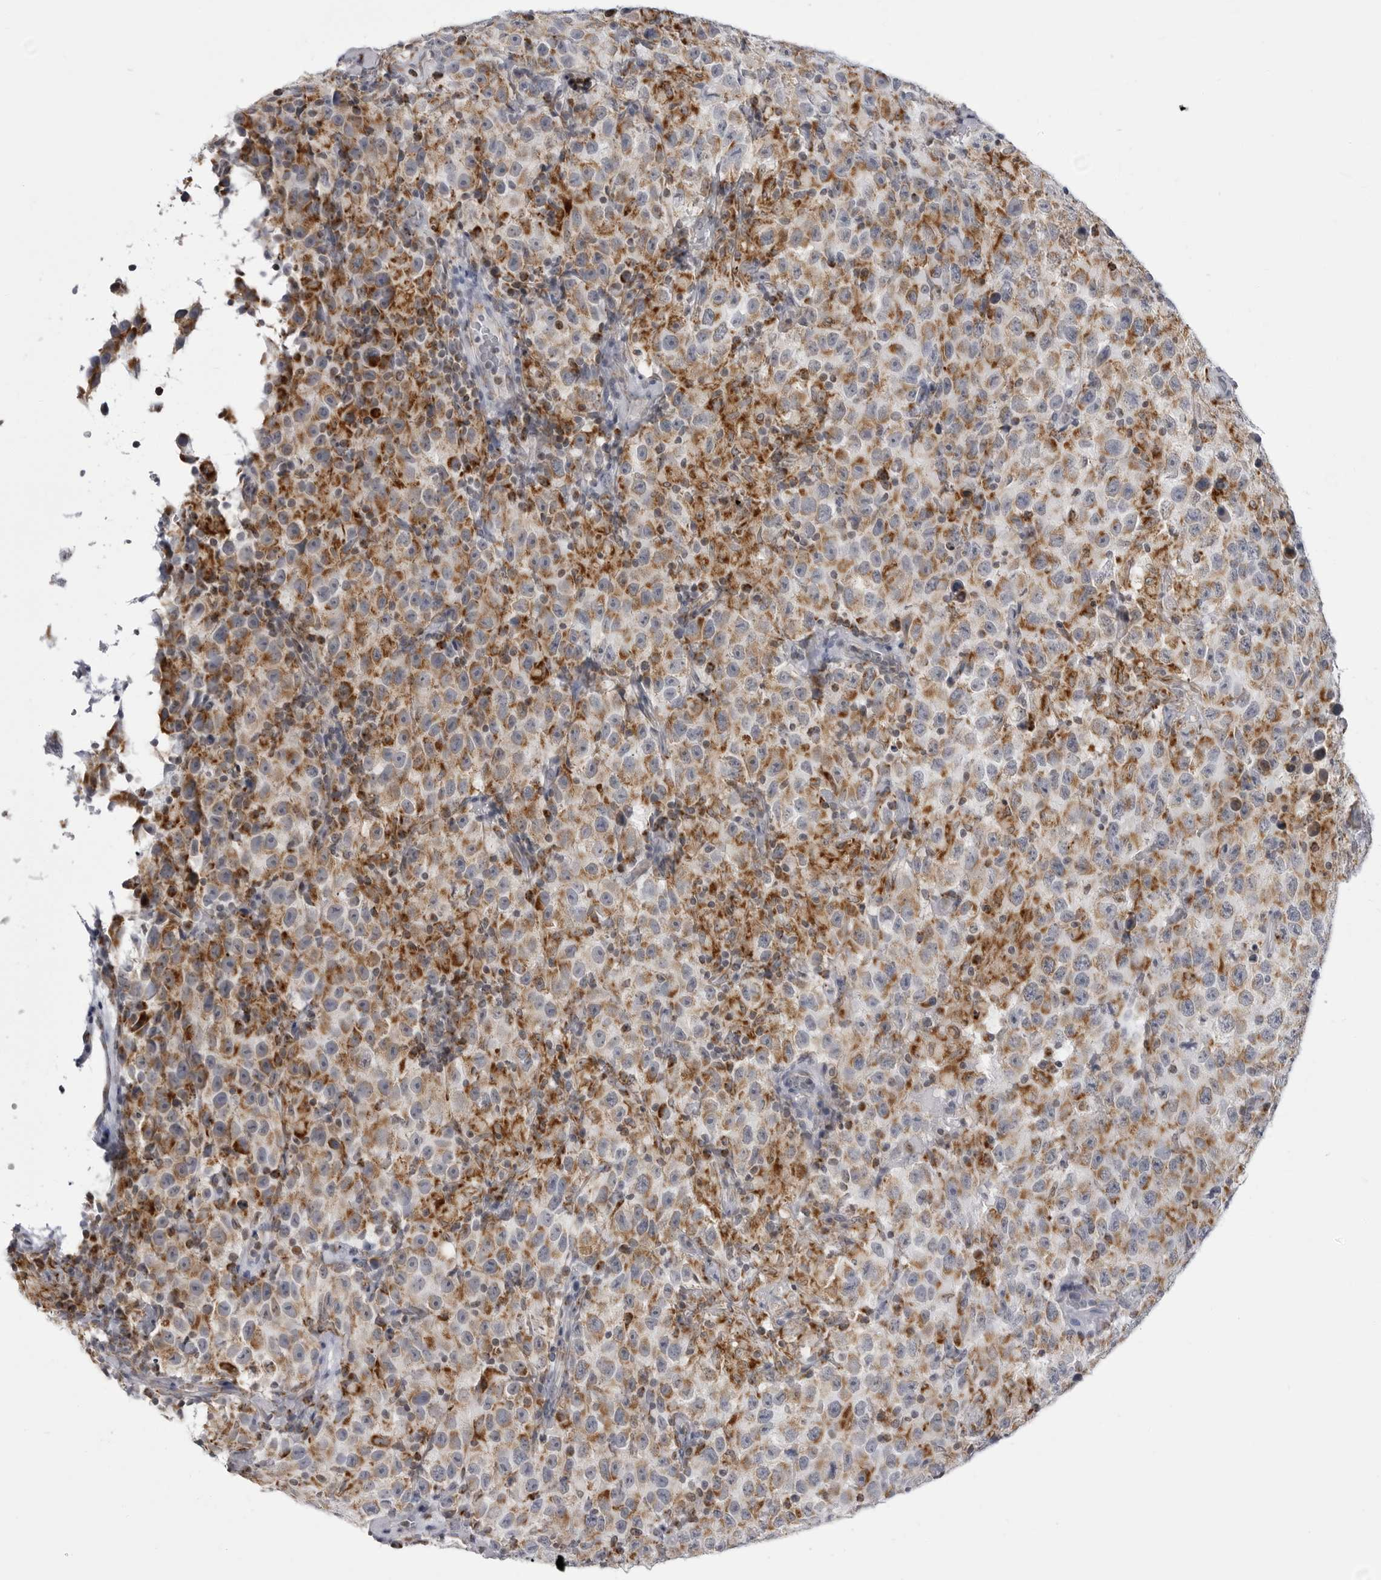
{"staining": {"intensity": "moderate", "quantity": "25%-75%", "location": "cytoplasmic/membranous"}, "tissue": "testis cancer", "cell_type": "Tumor cells", "image_type": "cancer", "snomed": [{"axis": "morphology", "description": "Seminoma, NOS"}, {"axis": "topography", "description": "Testis"}], "caption": "Immunohistochemistry (DAB (3,3'-diaminobenzidine)) staining of testis cancer (seminoma) shows moderate cytoplasmic/membranous protein expression in approximately 25%-75% of tumor cells. (Stains: DAB in brown, nuclei in blue, Microscopy: brightfield microscopy at high magnification).", "gene": "FH", "patient": {"sex": "male", "age": 41}}